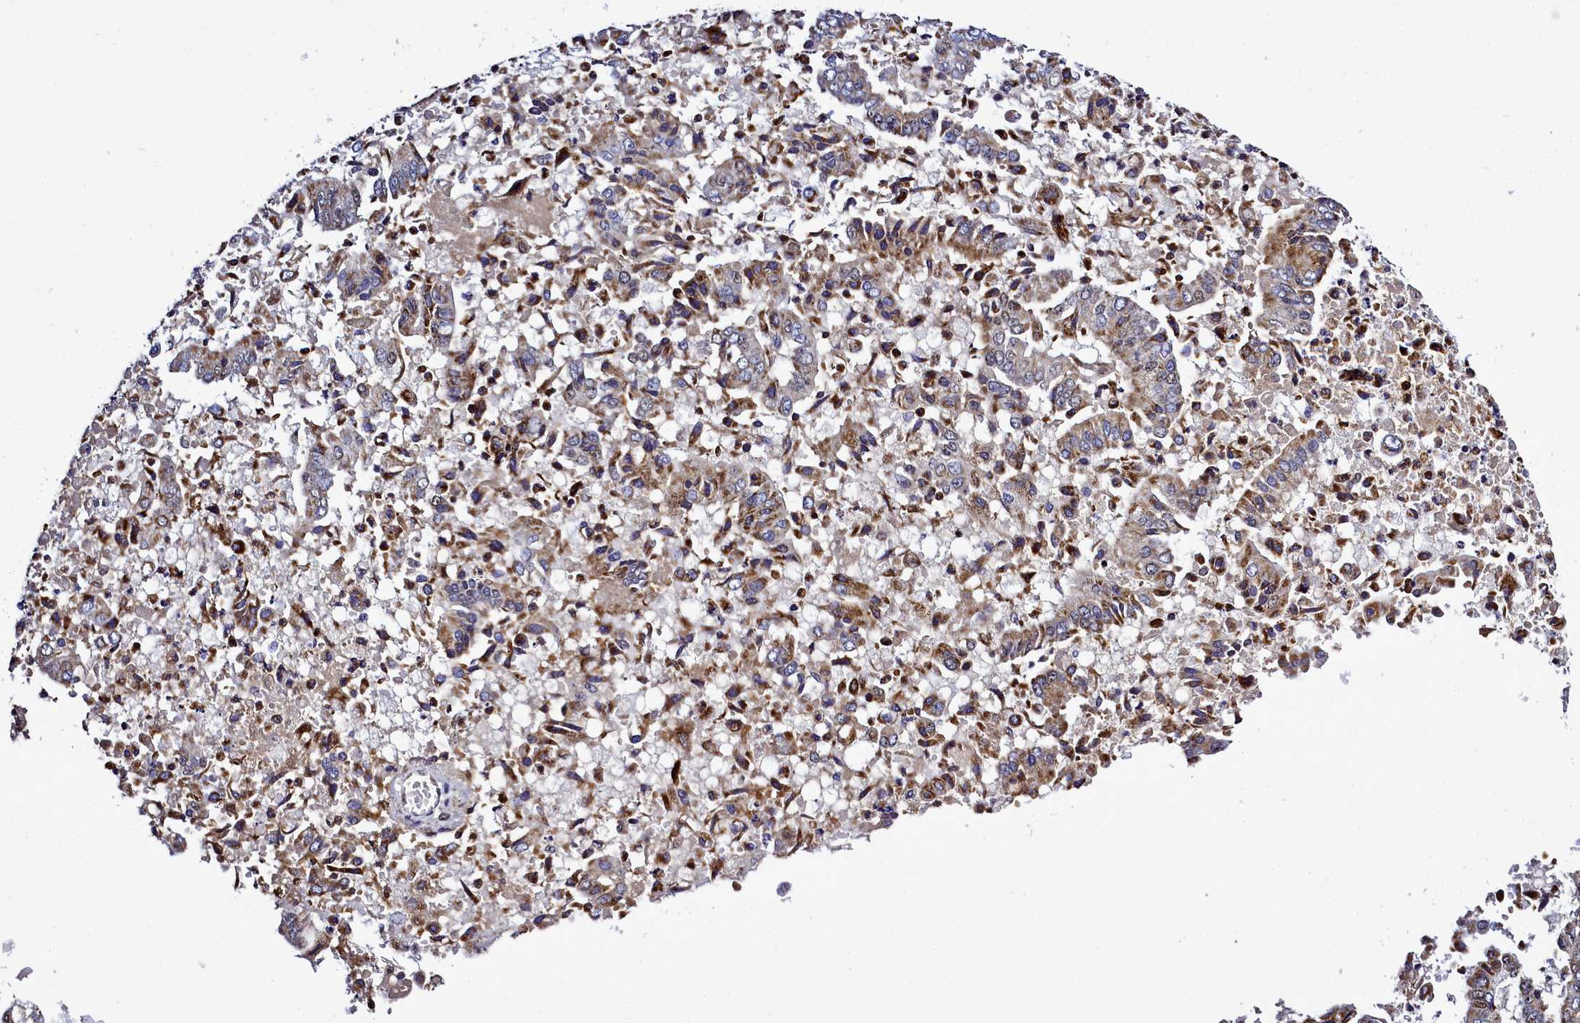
{"staining": {"intensity": "moderate", "quantity": ">75%", "location": "cytoplasmic/membranous,nuclear"}, "tissue": "pancreatic cancer", "cell_type": "Tumor cells", "image_type": "cancer", "snomed": [{"axis": "morphology", "description": "Adenocarcinoma, NOS"}, {"axis": "topography", "description": "Pancreas"}], "caption": "Moderate cytoplasmic/membranous and nuclear protein positivity is seen in about >75% of tumor cells in adenocarcinoma (pancreatic). Nuclei are stained in blue.", "gene": "POM121L2", "patient": {"sex": "female", "age": 77}}